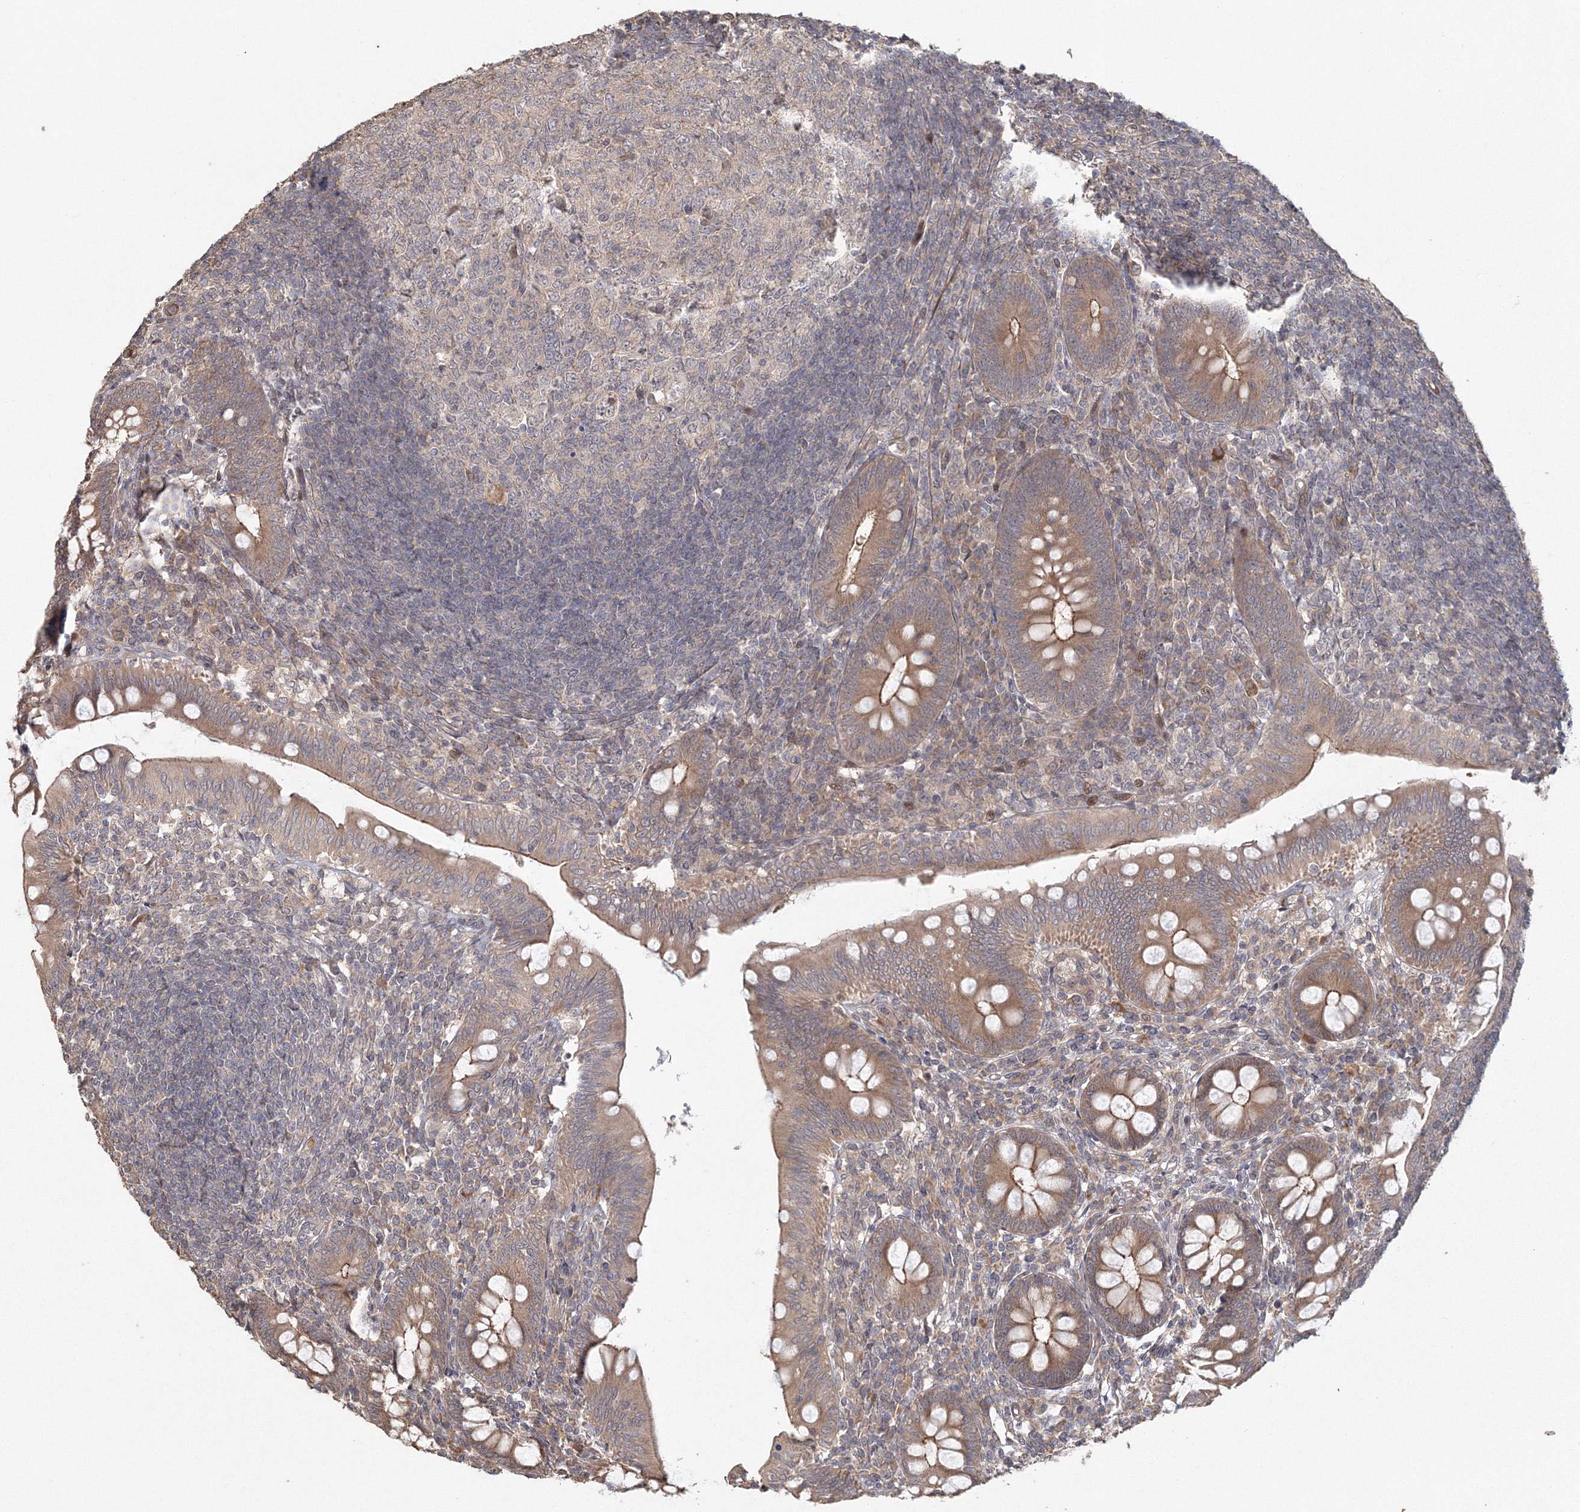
{"staining": {"intensity": "moderate", "quantity": ">75%", "location": "cytoplasmic/membranous"}, "tissue": "appendix", "cell_type": "Glandular cells", "image_type": "normal", "snomed": [{"axis": "morphology", "description": "Normal tissue, NOS"}, {"axis": "topography", "description": "Appendix"}], "caption": "Appendix stained with IHC demonstrates moderate cytoplasmic/membranous positivity in approximately >75% of glandular cells.", "gene": "TACC2", "patient": {"sex": "male", "age": 14}}